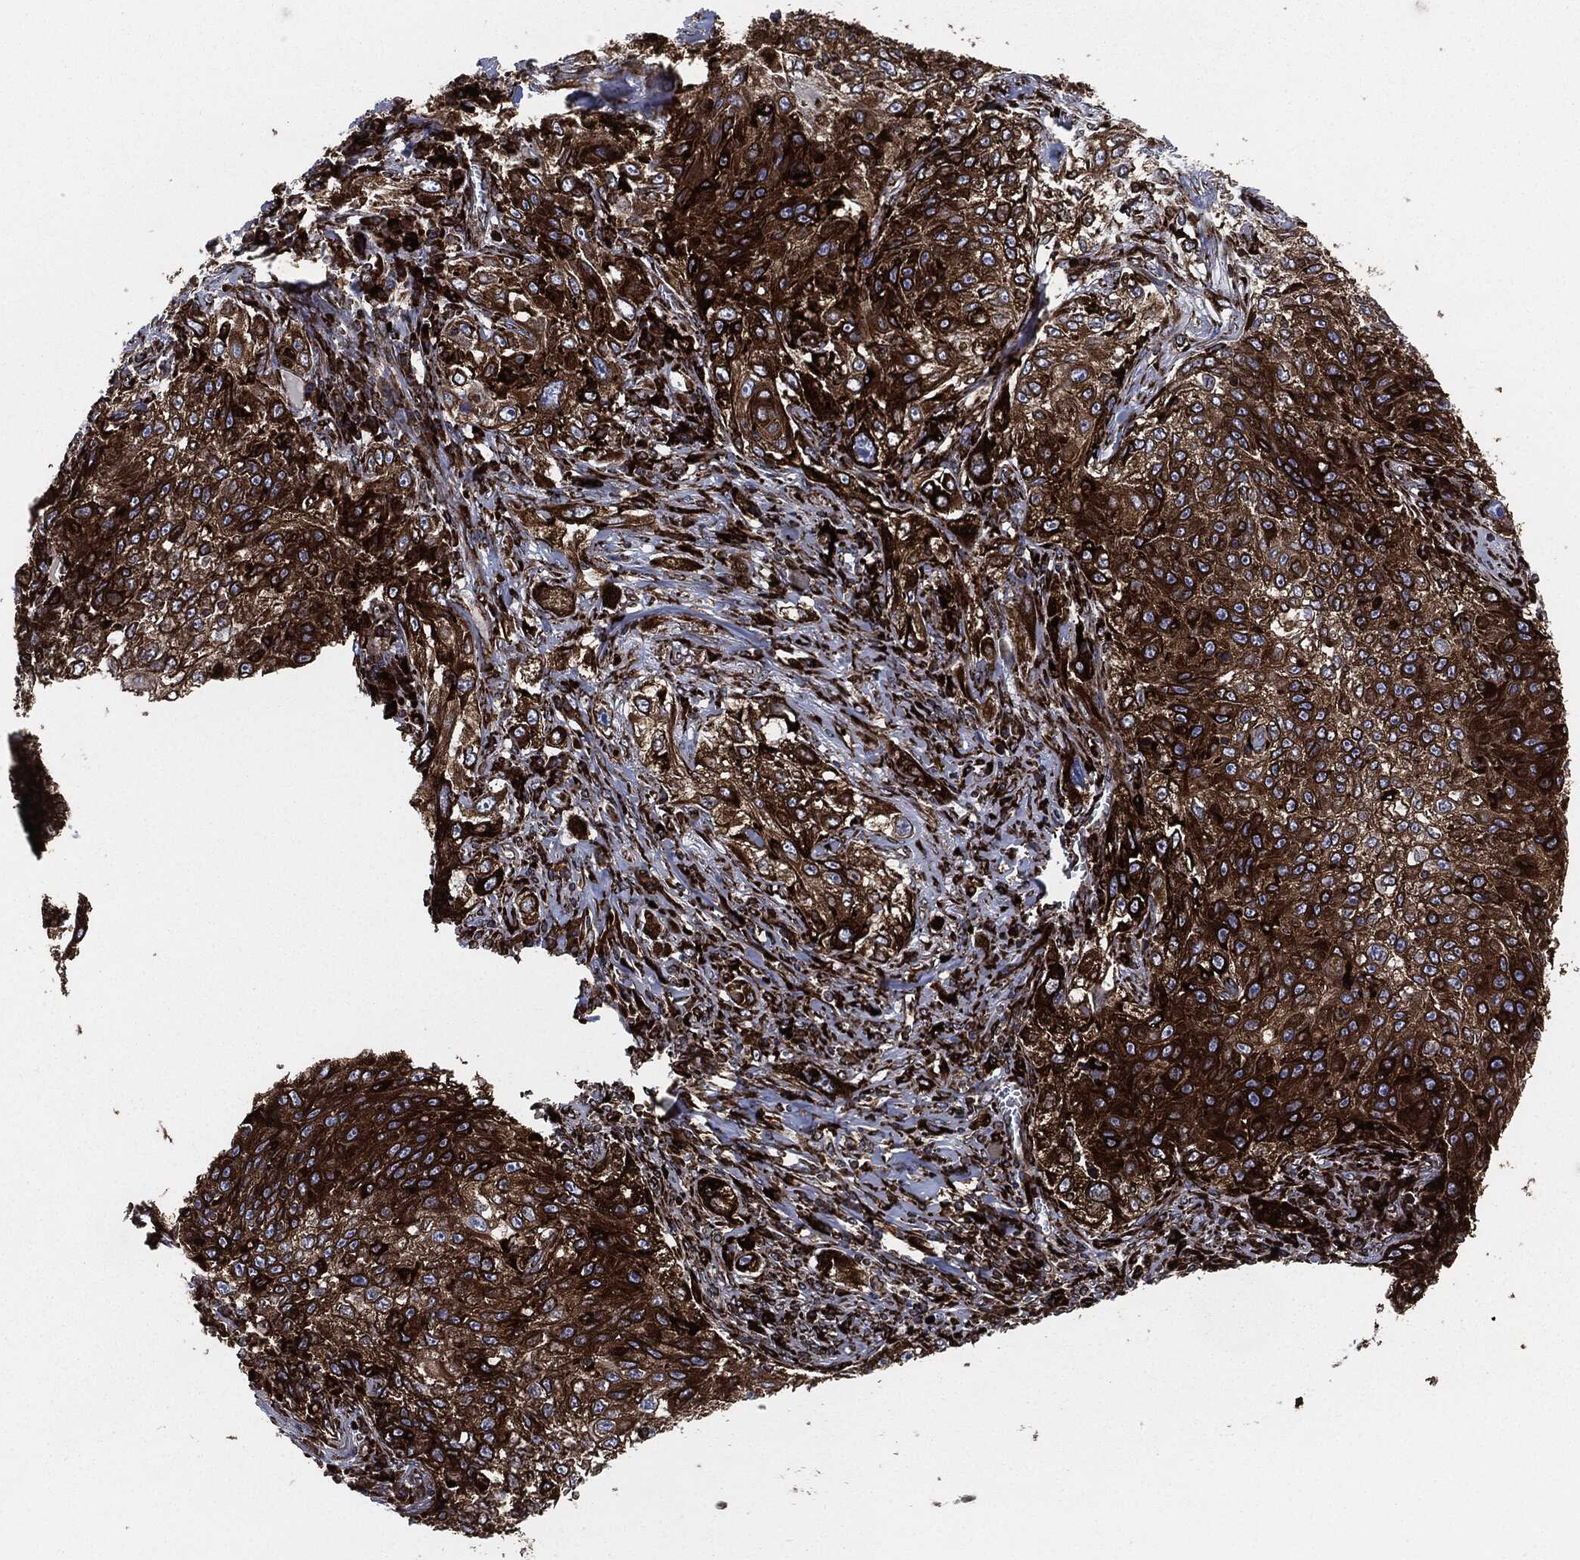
{"staining": {"intensity": "strong", "quantity": ">75%", "location": "cytoplasmic/membranous"}, "tissue": "lung cancer", "cell_type": "Tumor cells", "image_type": "cancer", "snomed": [{"axis": "morphology", "description": "Squamous cell carcinoma, NOS"}, {"axis": "topography", "description": "Lung"}], "caption": "This image displays immunohistochemistry (IHC) staining of lung cancer (squamous cell carcinoma), with high strong cytoplasmic/membranous expression in approximately >75% of tumor cells.", "gene": "CALR", "patient": {"sex": "female", "age": 69}}